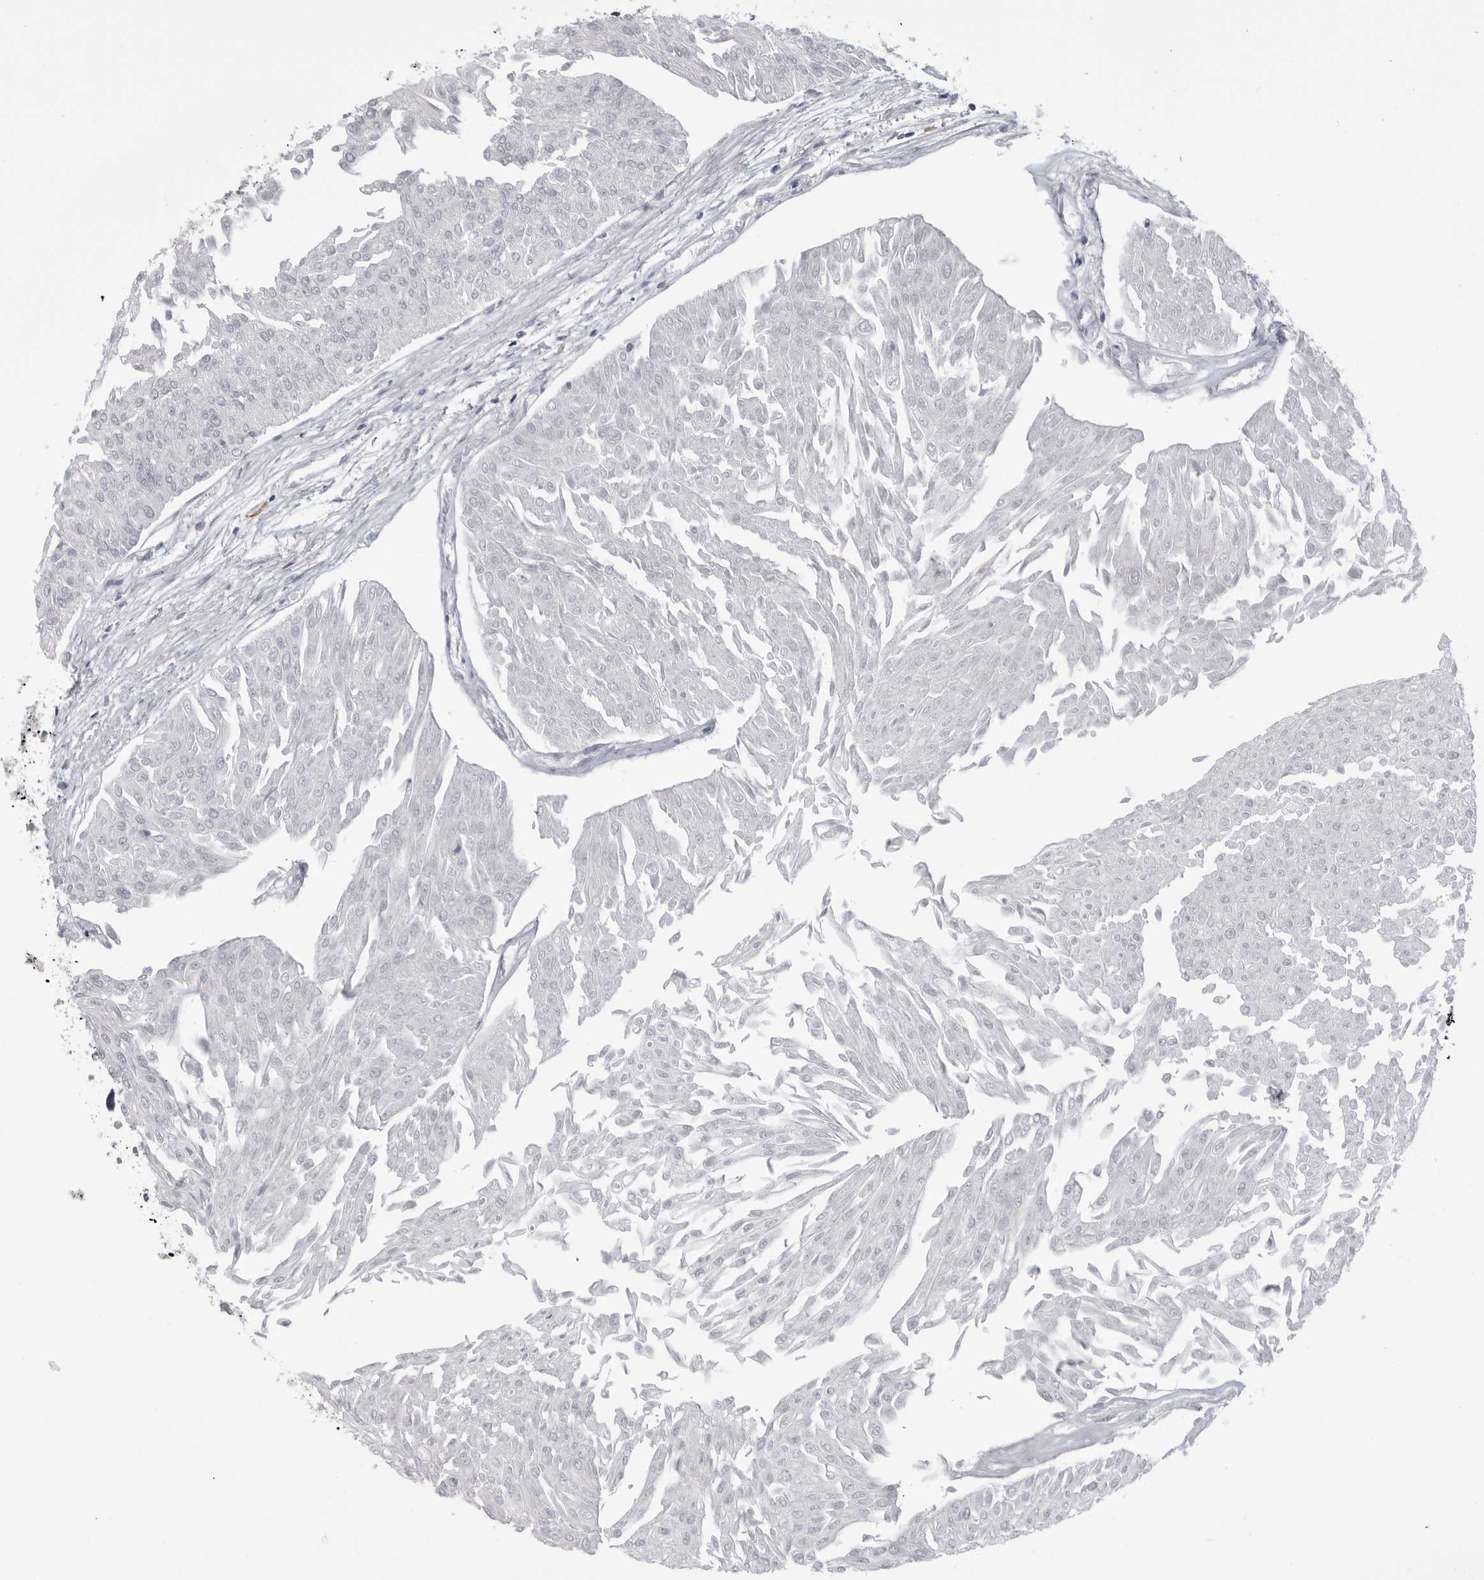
{"staining": {"intensity": "negative", "quantity": "none", "location": "none"}, "tissue": "urothelial cancer", "cell_type": "Tumor cells", "image_type": "cancer", "snomed": [{"axis": "morphology", "description": "Urothelial carcinoma, Low grade"}, {"axis": "topography", "description": "Urinary bladder"}], "caption": "Human low-grade urothelial carcinoma stained for a protein using IHC reveals no positivity in tumor cells.", "gene": "FKBP2", "patient": {"sex": "male", "age": 67}}